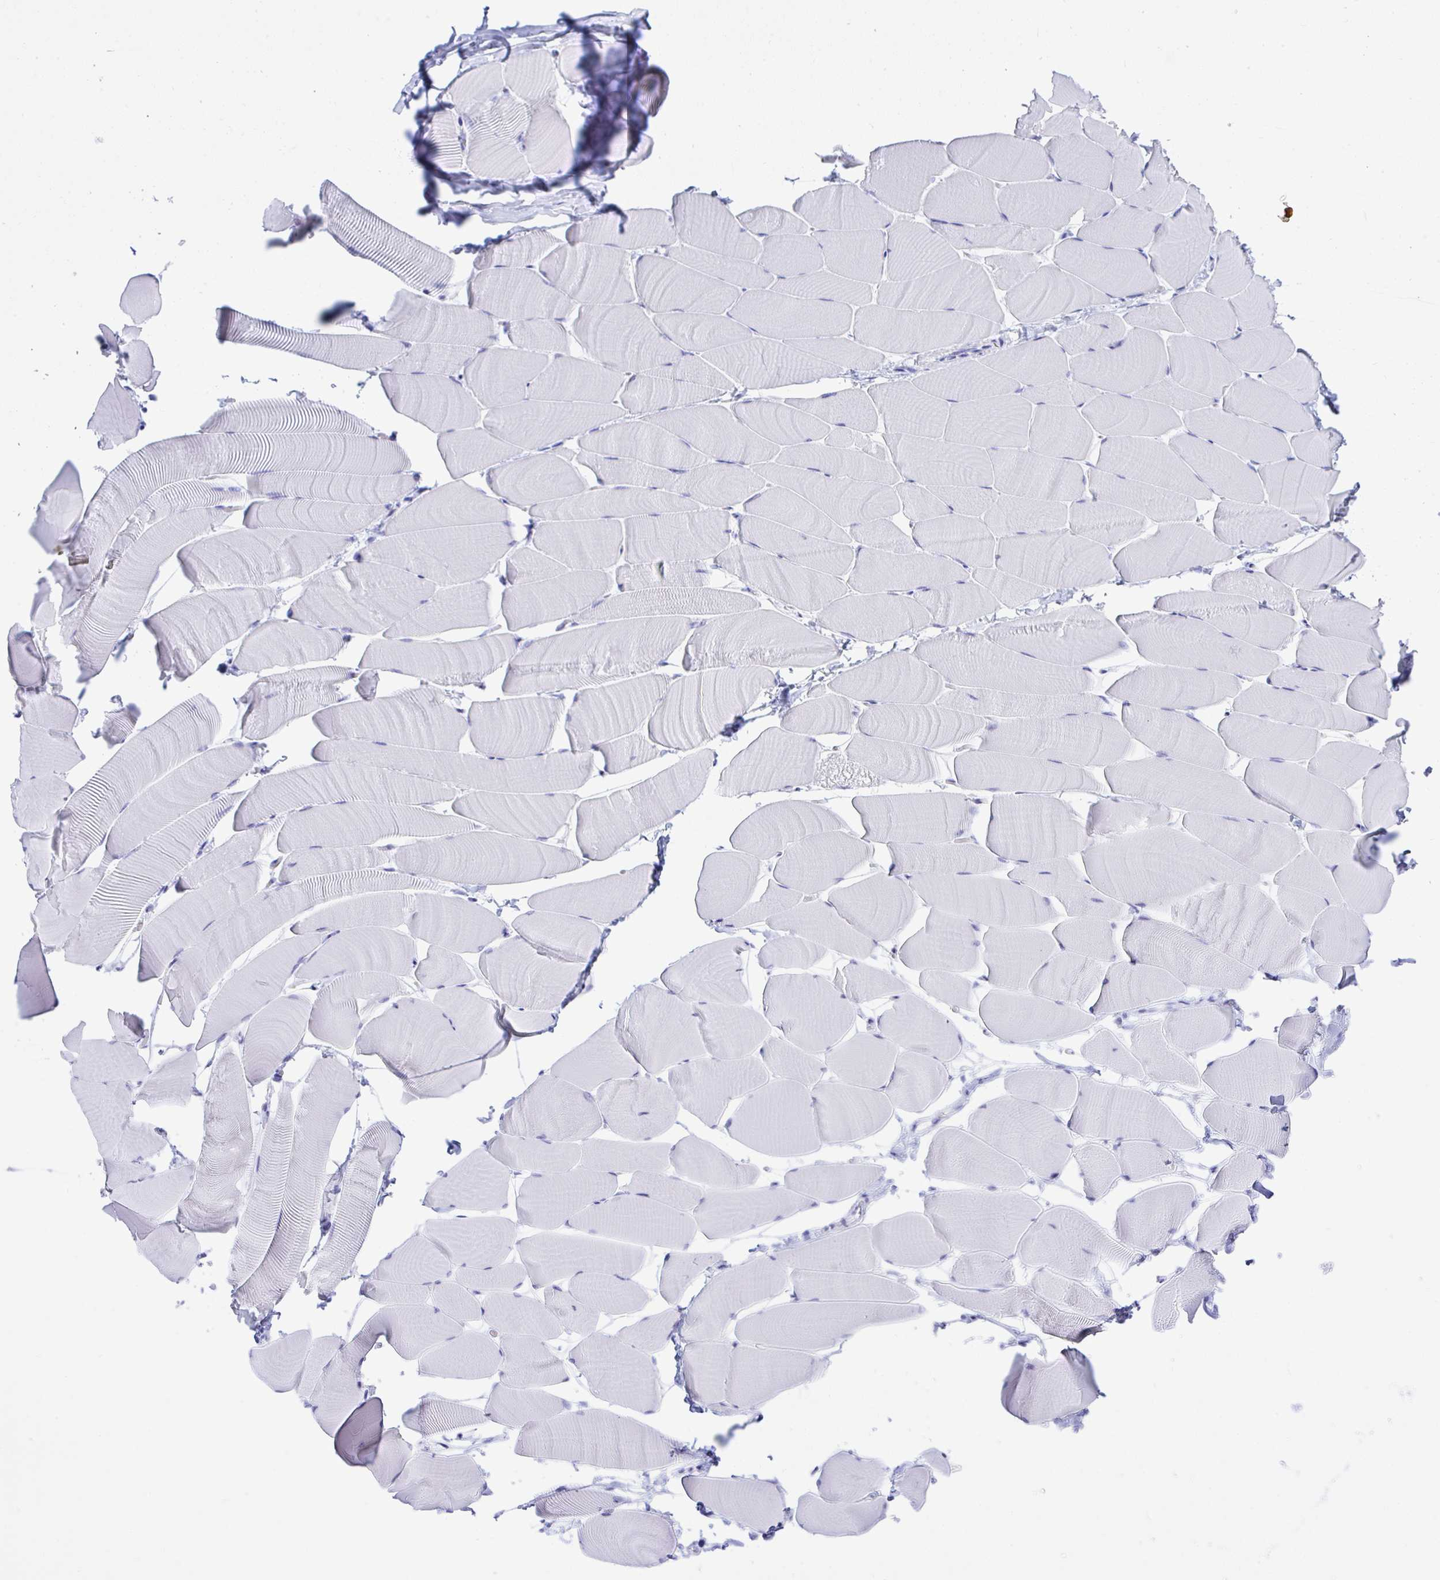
{"staining": {"intensity": "negative", "quantity": "none", "location": "none"}, "tissue": "skeletal muscle", "cell_type": "Myocytes", "image_type": "normal", "snomed": [{"axis": "morphology", "description": "Normal tissue, NOS"}, {"axis": "topography", "description": "Skeletal muscle"}], "caption": "This is an IHC image of unremarkable human skeletal muscle. There is no staining in myocytes.", "gene": "SEL1L2", "patient": {"sex": "male", "age": 25}}